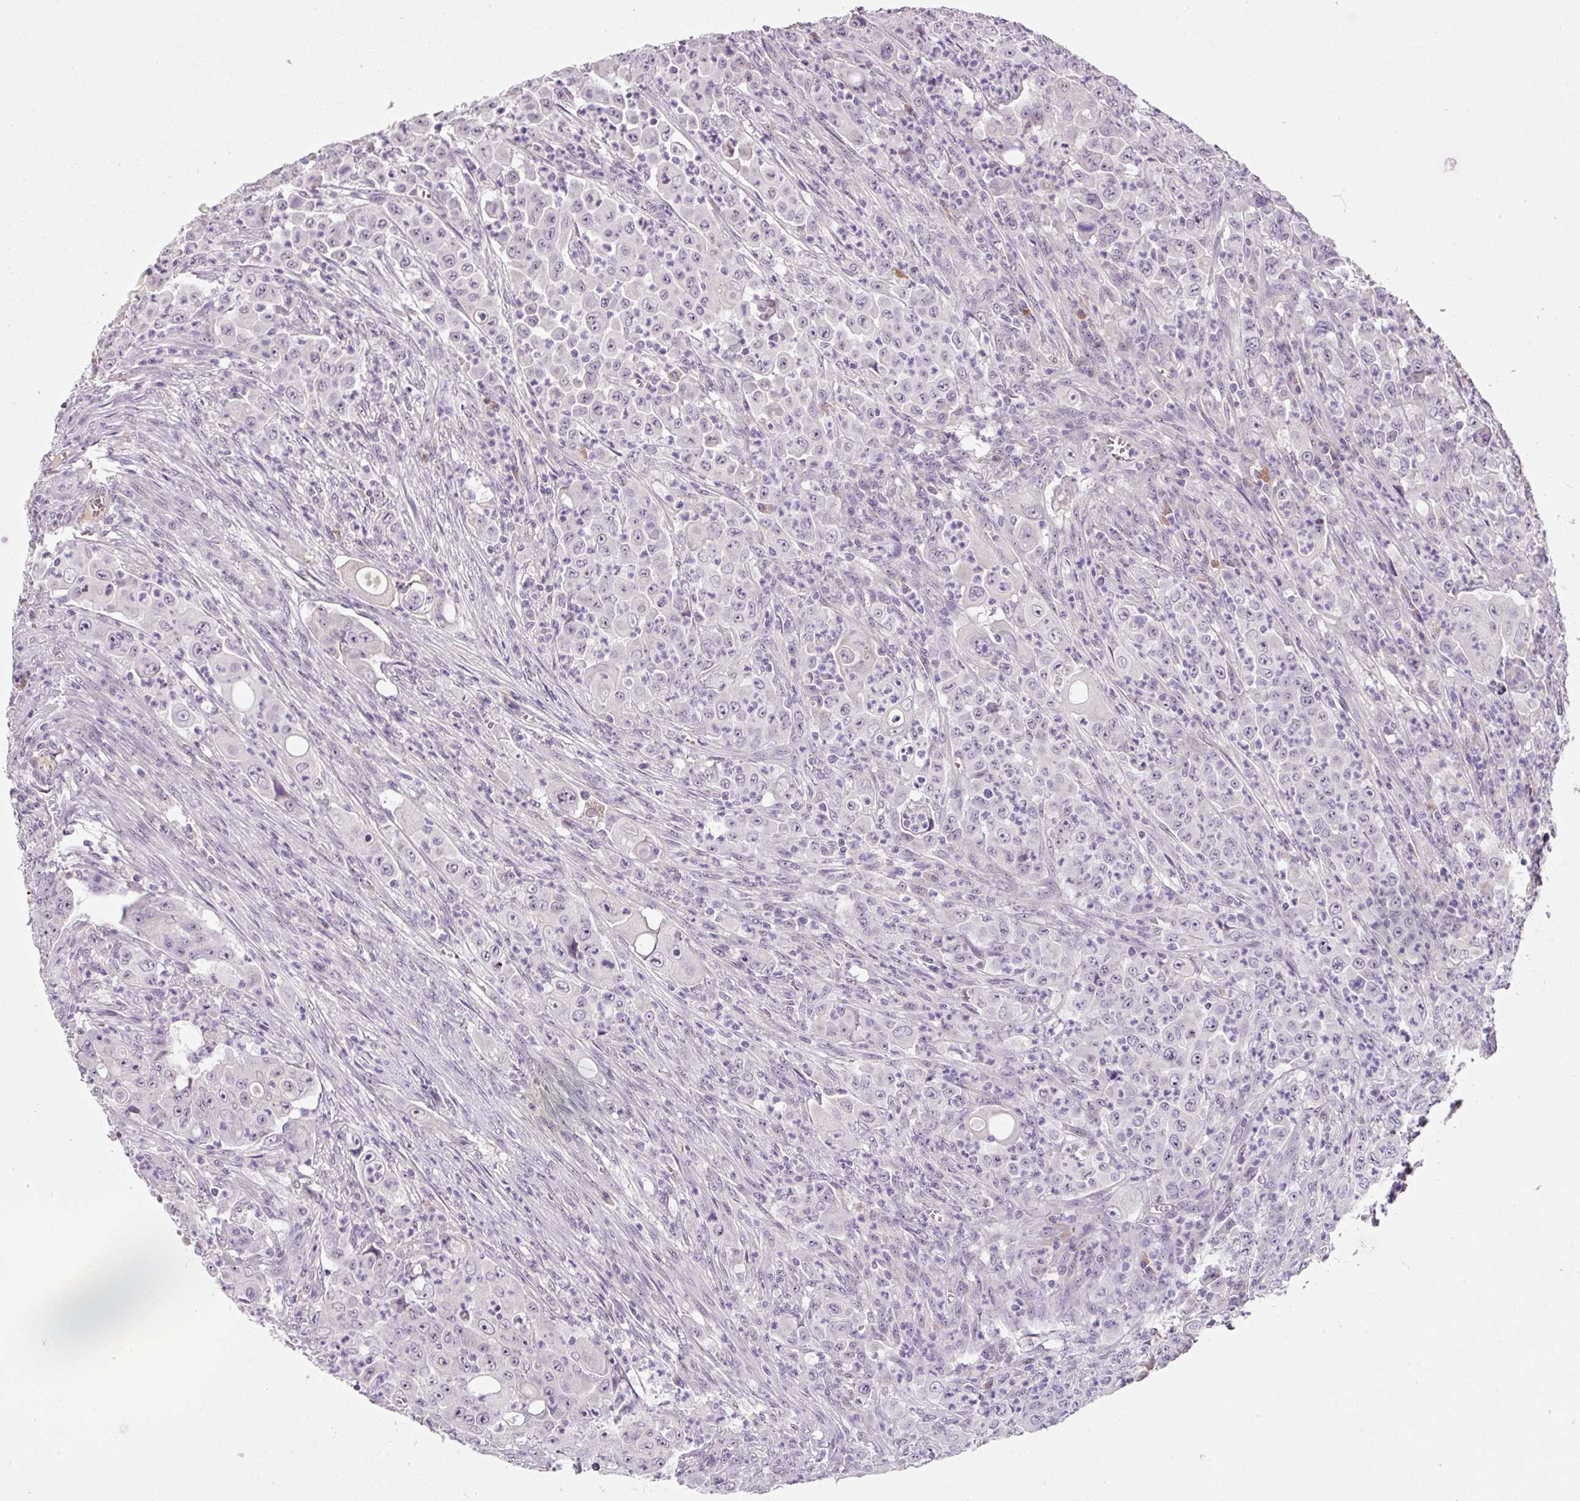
{"staining": {"intensity": "negative", "quantity": "none", "location": "none"}, "tissue": "colorectal cancer", "cell_type": "Tumor cells", "image_type": "cancer", "snomed": [{"axis": "morphology", "description": "Adenocarcinoma, NOS"}, {"axis": "topography", "description": "Colon"}], "caption": "Tumor cells show no significant positivity in colorectal cancer.", "gene": "TMEM37", "patient": {"sex": "male", "age": 51}}